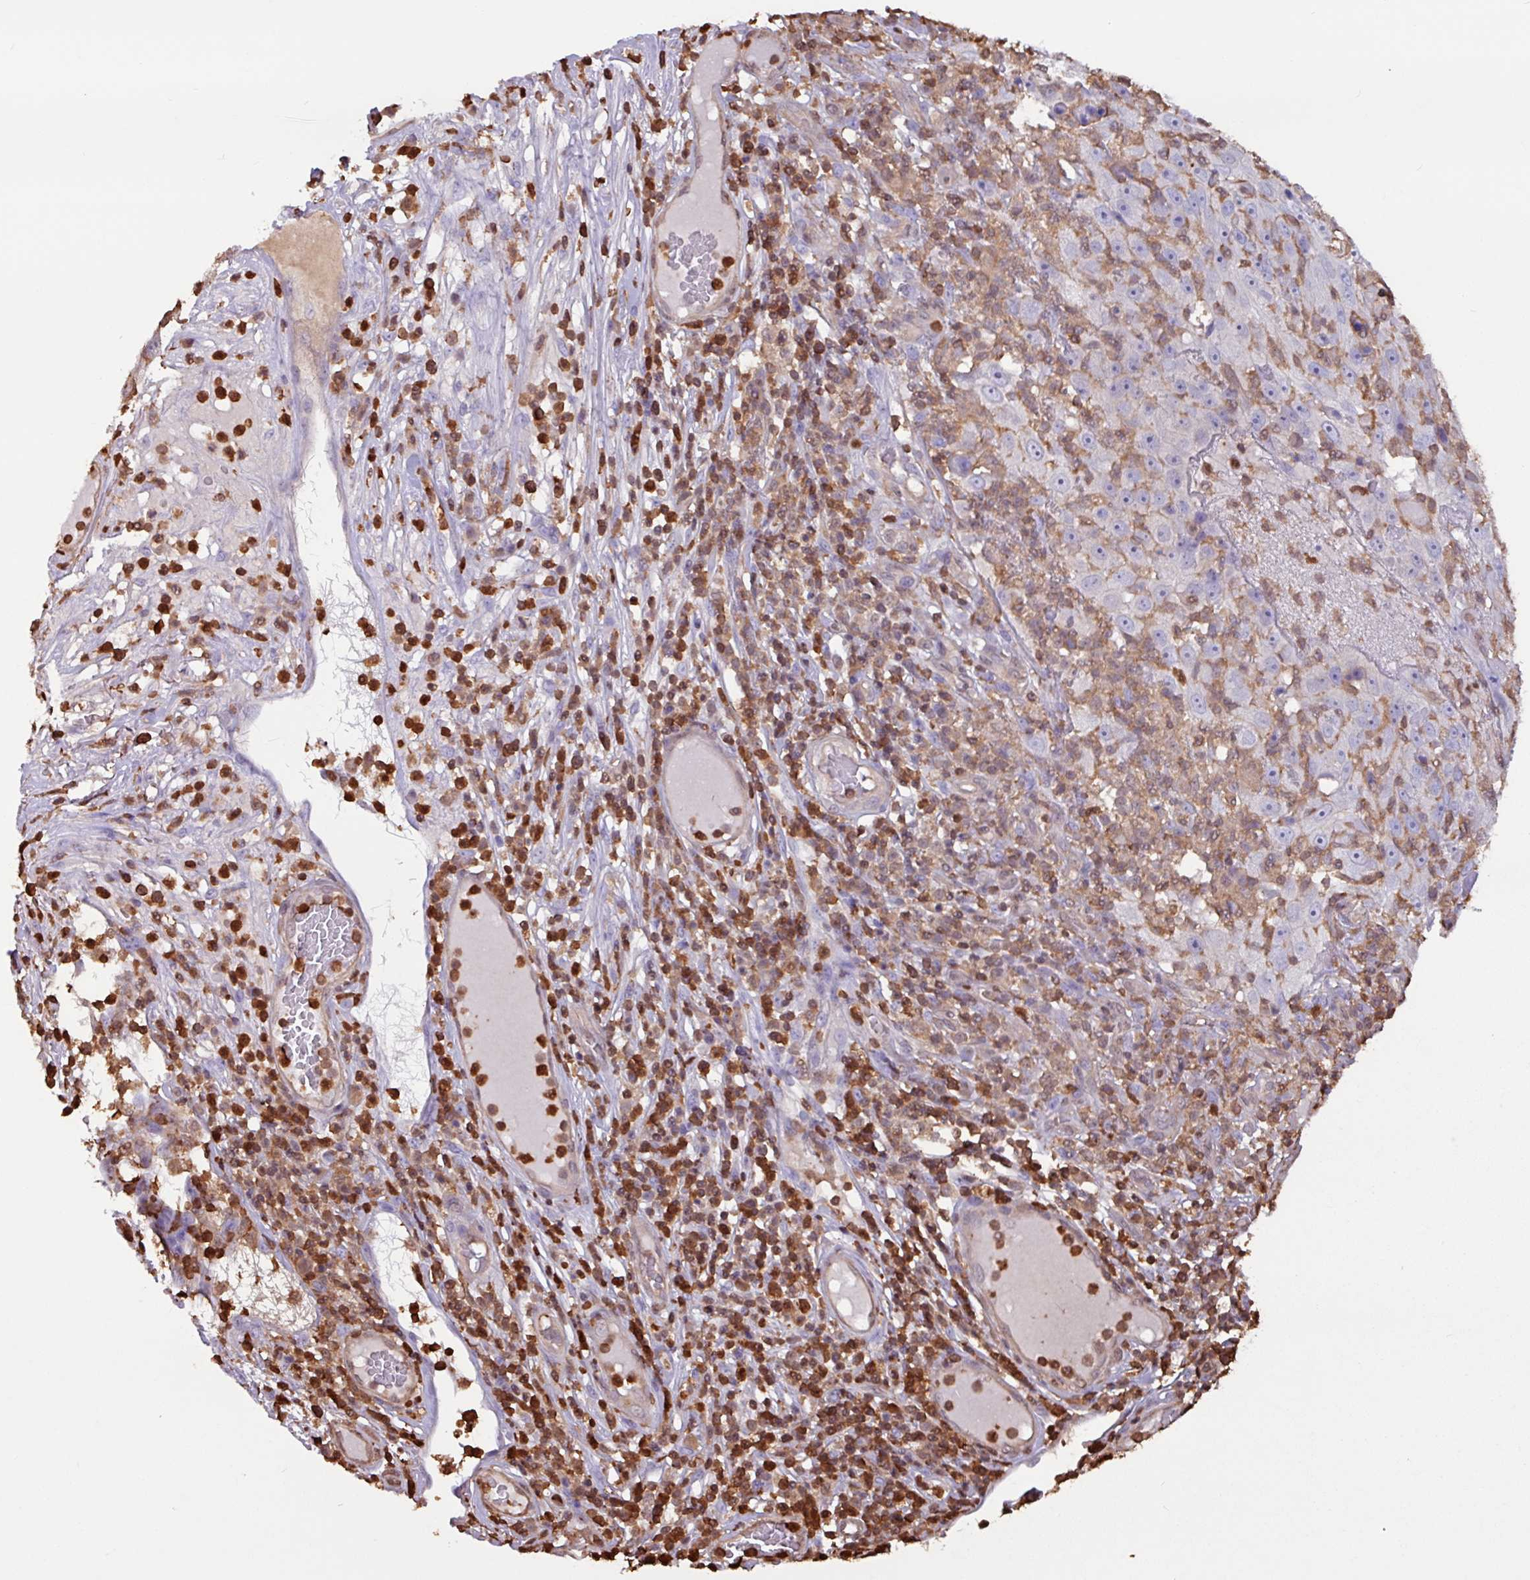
{"staining": {"intensity": "negative", "quantity": "none", "location": "none"}, "tissue": "skin cancer", "cell_type": "Tumor cells", "image_type": "cancer", "snomed": [{"axis": "morphology", "description": "Squamous cell carcinoma, NOS"}, {"axis": "topography", "description": "Skin"}], "caption": "The photomicrograph demonstrates no significant positivity in tumor cells of squamous cell carcinoma (skin).", "gene": "ARHGDIB", "patient": {"sex": "female", "age": 87}}